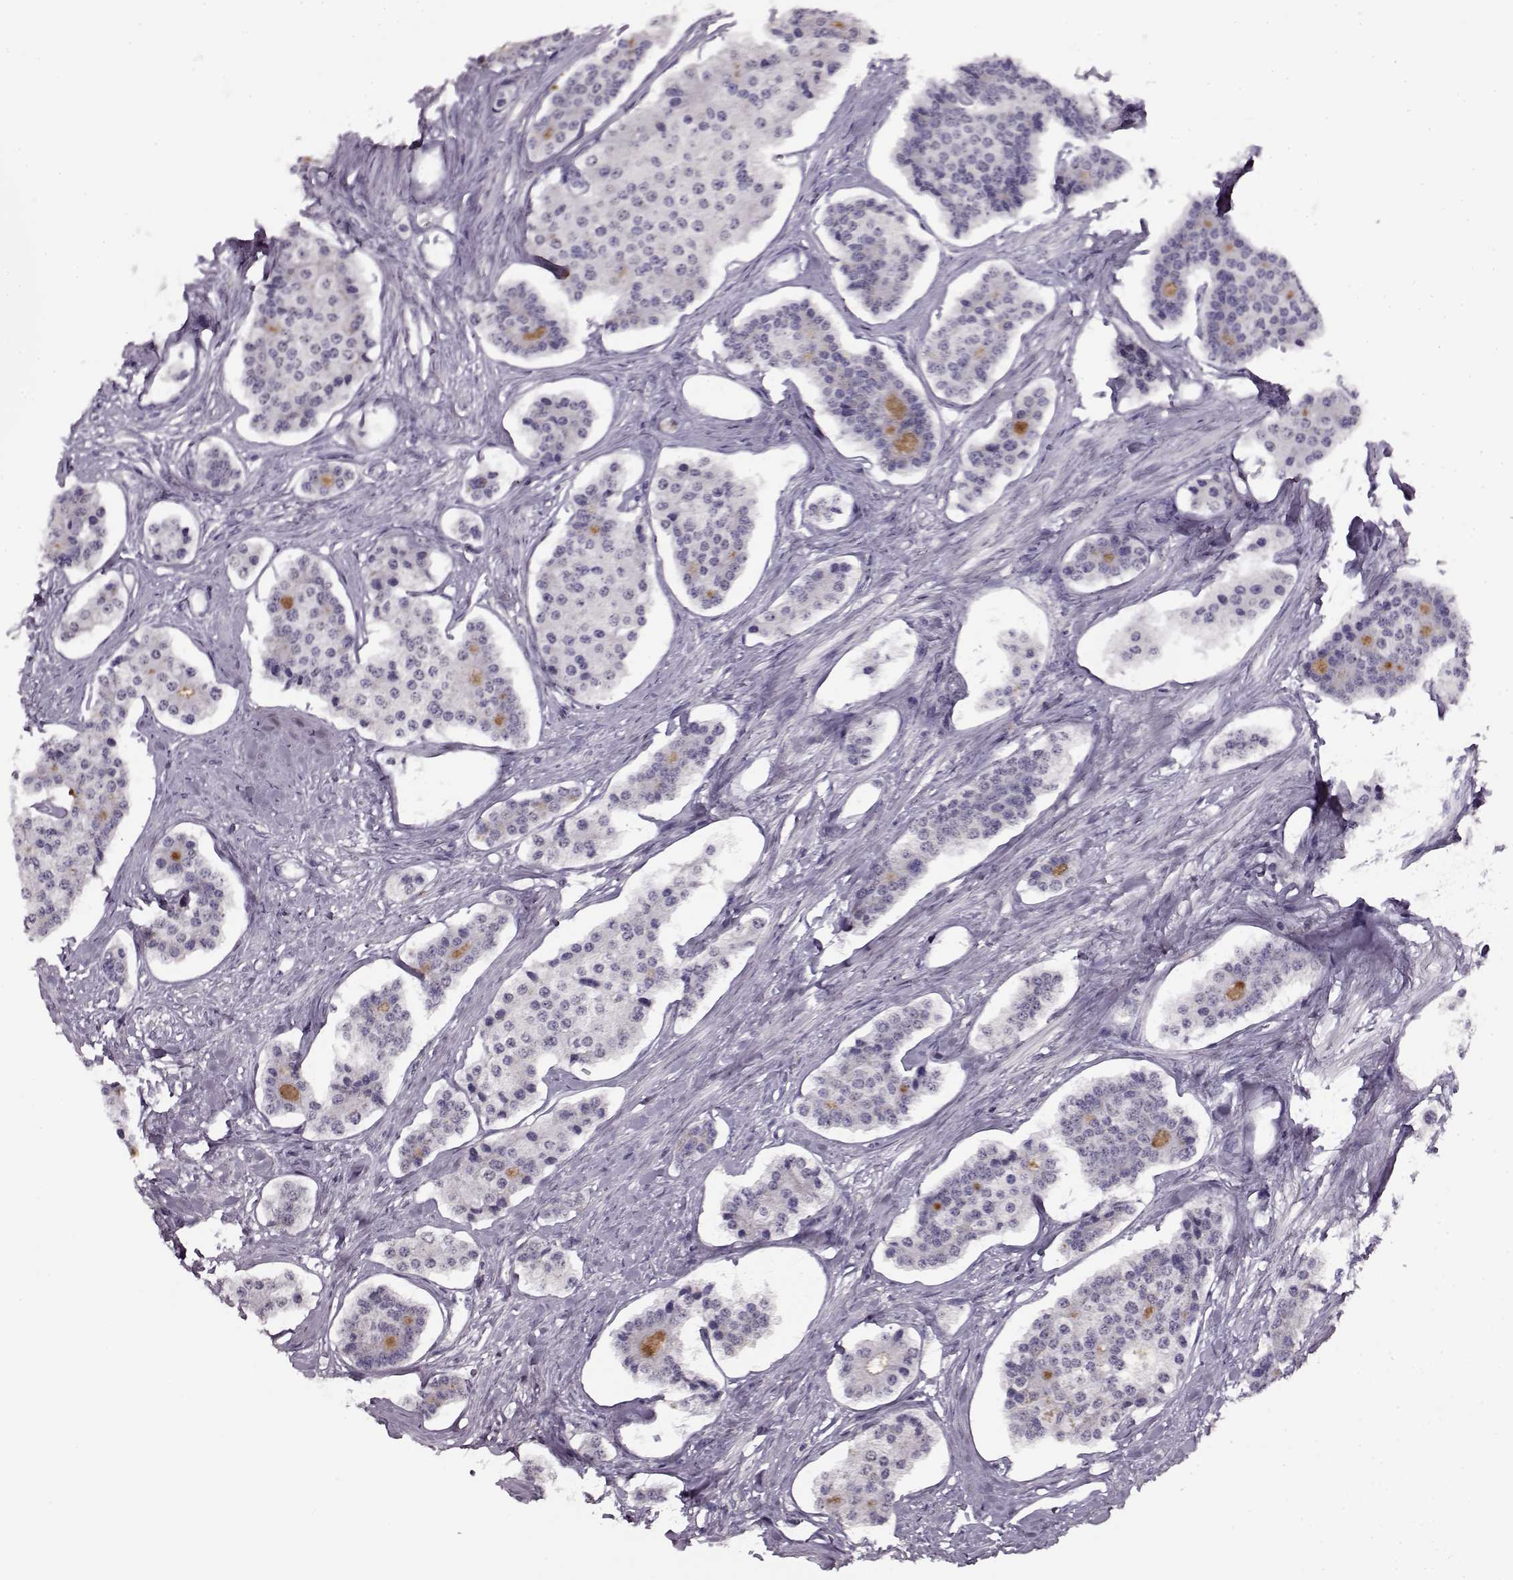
{"staining": {"intensity": "negative", "quantity": "none", "location": "none"}, "tissue": "carcinoid", "cell_type": "Tumor cells", "image_type": "cancer", "snomed": [{"axis": "morphology", "description": "Carcinoid, malignant, NOS"}, {"axis": "topography", "description": "Small intestine"}], "caption": "The photomicrograph reveals no significant staining in tumor cells of carcinoid (malignant).", "gene": "RP1L1", "patient": {"sex": "female", "age": 65}}